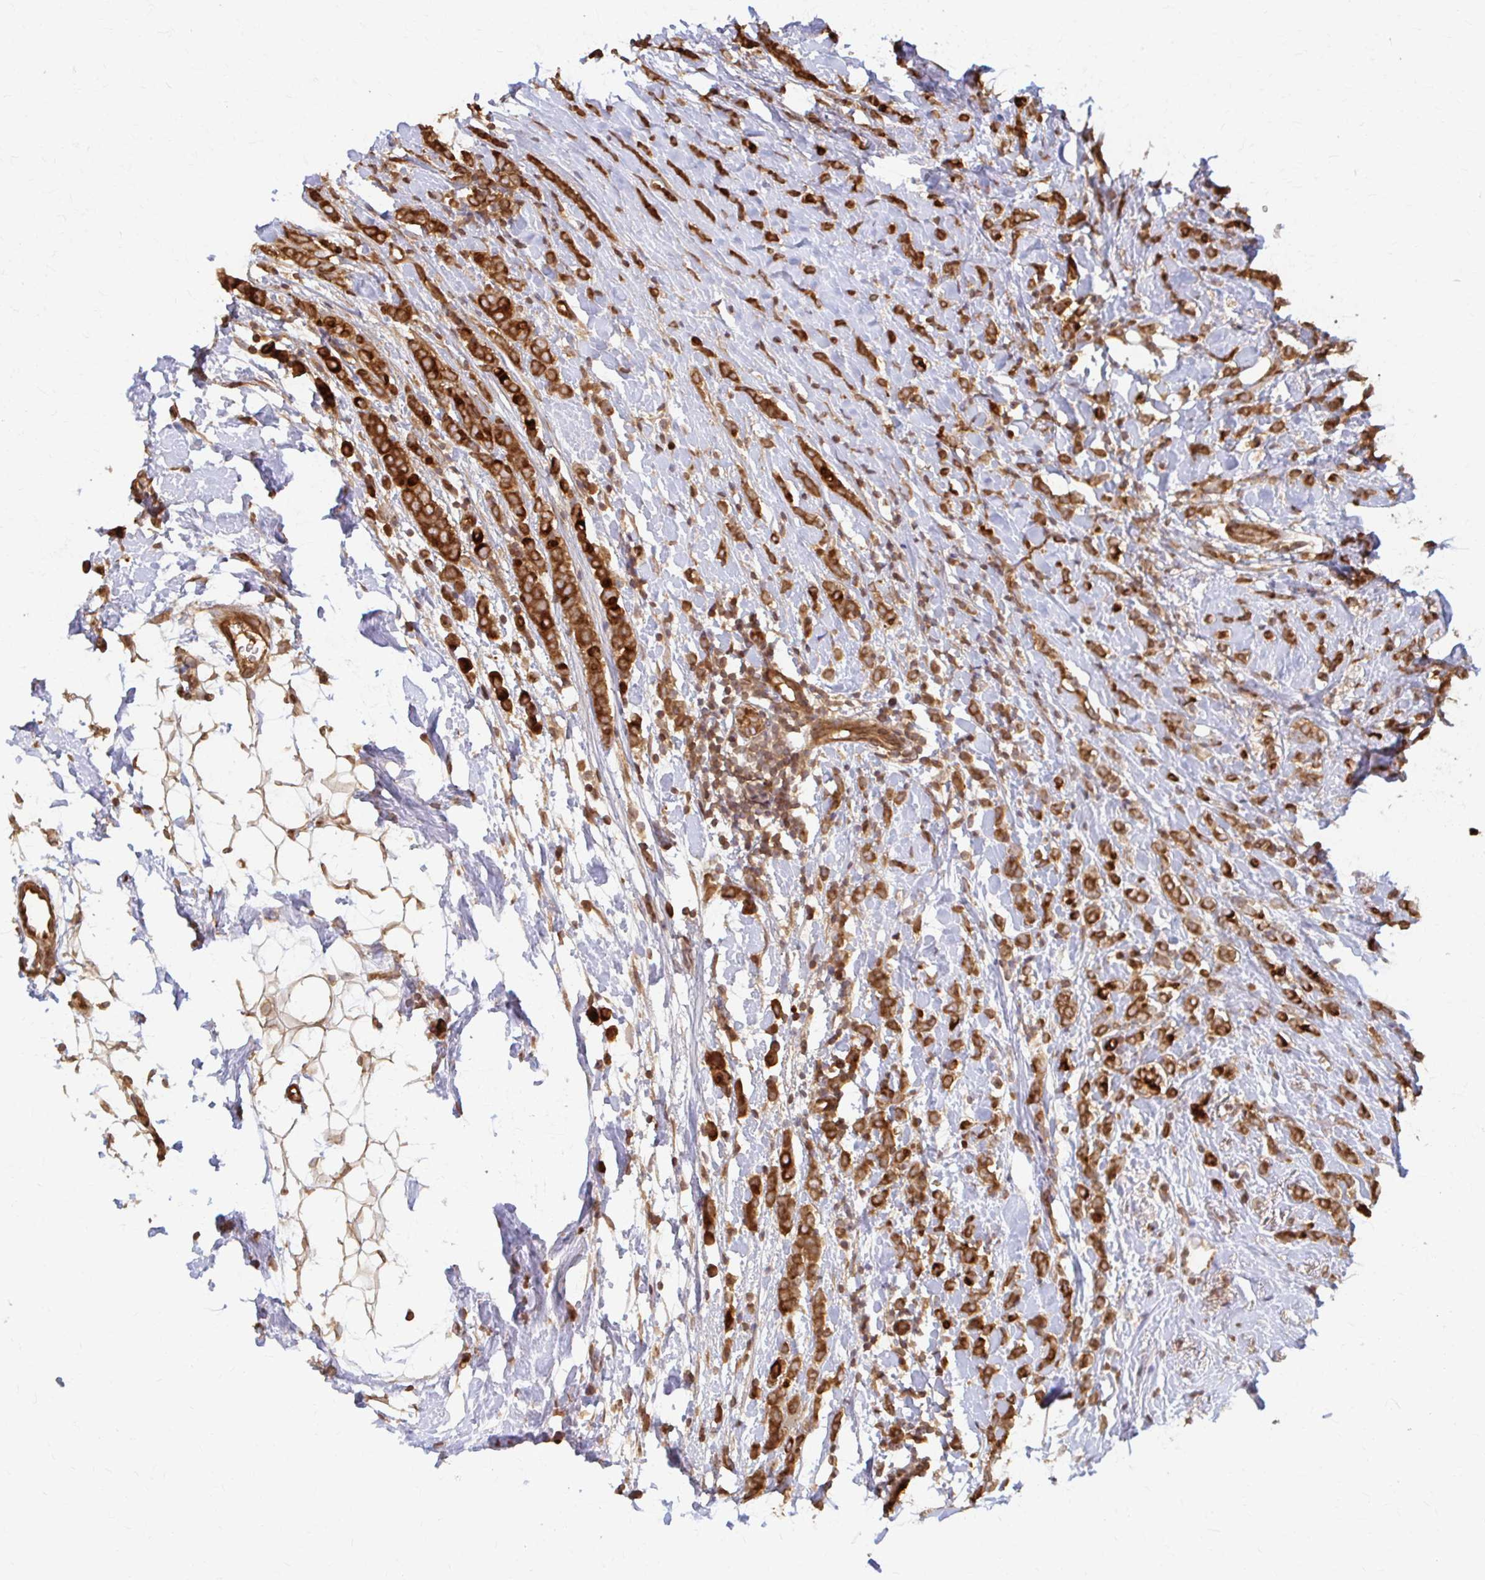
{"staining": {"intensity": "strong", "quantity": ">75%", "location": "cytoplasmic/membranous"}, "tissue": "breast cancer", "cell_type": "Tumor cells", "image_type": "cancer", "snomed": [{"axis": "morphology", "description": "Lobular carcinoma"}, {"axis": "topography", "description": "Breast"}], "caption": "The histopathology image displays a brown stain indicating the presence of a protein in the cytoplasmic/membranous of tumor cells in lobular carcinoma (breast).", "gene": "ARHGAP35", "patient": {"sex": "female", "age": 49}}